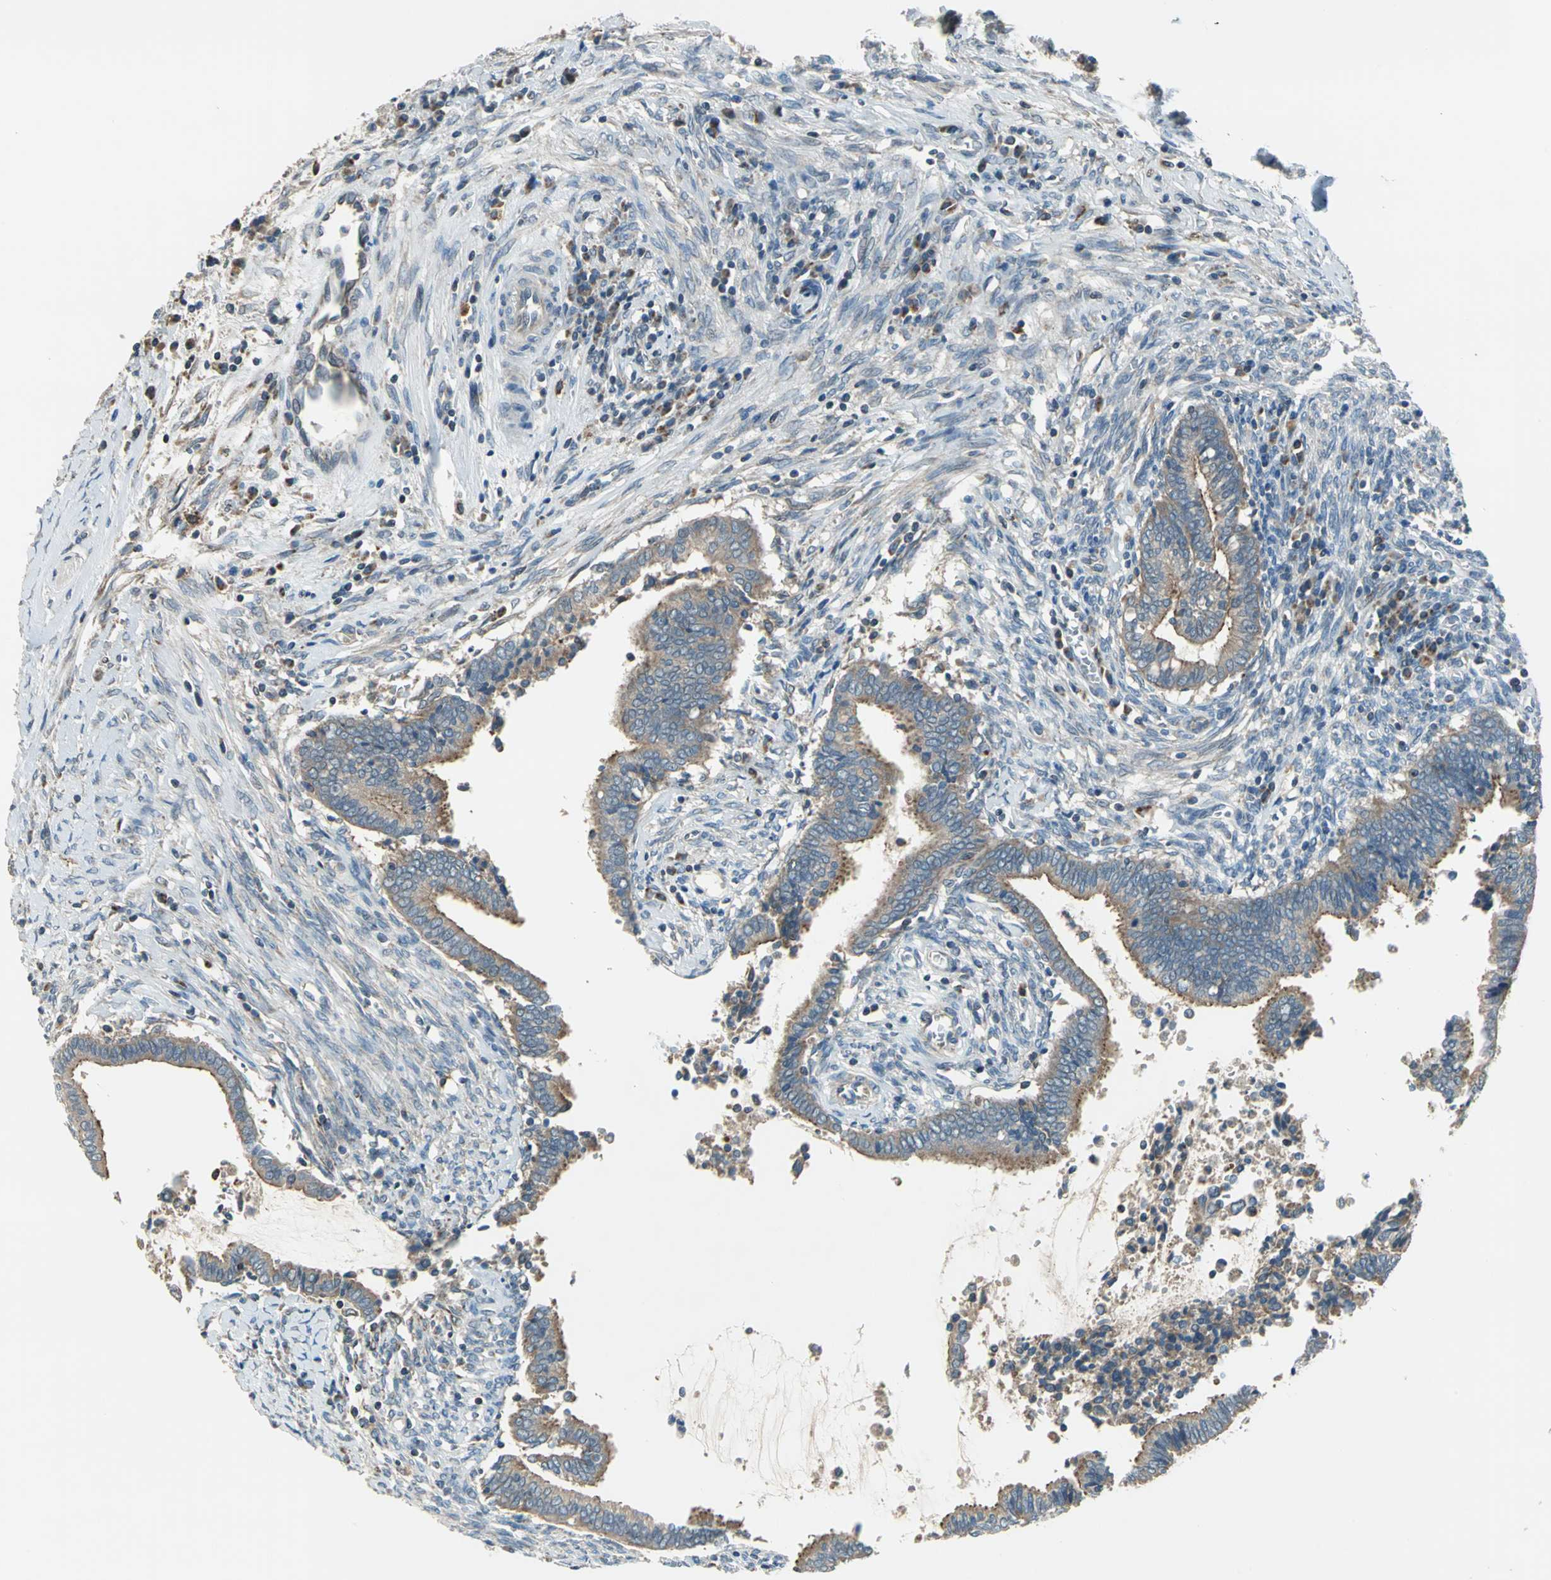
{"staining": {"intensity": "moderate", "quantity": ">75%", "location": "cytoplasmic/membranous"}, "tissue": "cervical cancer", "cell_type": "Tumor cells", "image_type": "cancer", "snomed": [{"axis": "morphology", "description": "Adenocarcinoma, NOS"}, {"axis": "topography", "description": "Cervix"}], "caption": "IHC staining of cervical adenocarcinoma, which displays medium levels of moderate cytoplasmic/membranous expression in approximately >75% of tumor cells indicating moderate cytoplasmic/membranous protein positivity. The staining was performed using DAB (brown) for protein detection and nuclei were counterstained in hematoxylin (blue).", "gene": "TRAK1", "patient": {"sex": "female", "age": 44}}